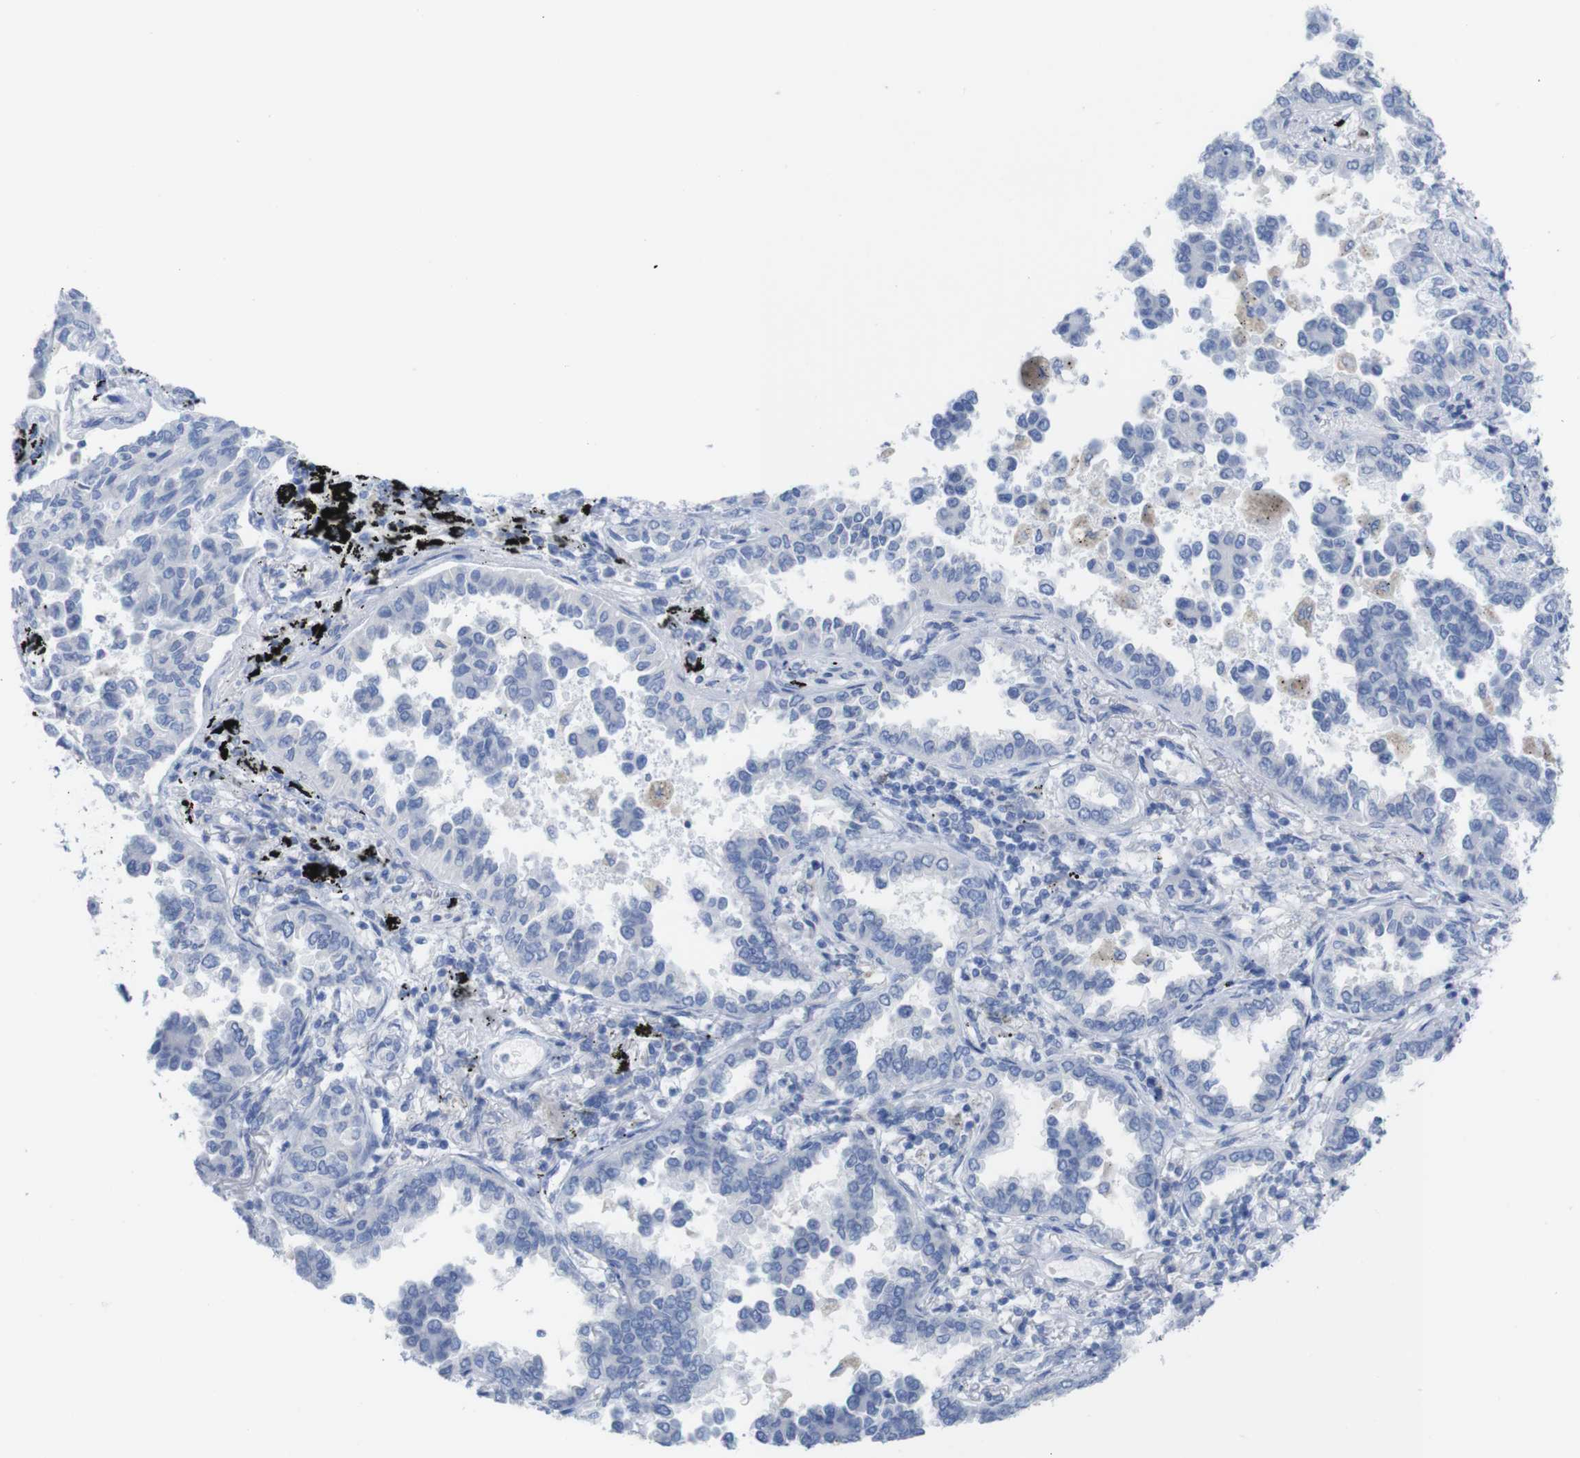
{"staining": {"intensity": "negative", "quantity": "none", "location": "none"}, "tissue": "lung cancer", "cell_type": "Tumor cells", "image_type": "cancer", "snomed": [{"axis": "morphology", "description": "Normal tissue, NOS"}, {"axis": "morphology", "description": "Adenocarcinoma, NOS"}, {"axis": "topography", "description": "Lung"}], "caption": "High power microscopy histopathology image of an immunohistochemistry (IHC) photomicrograph of lung adenocarcinoma, revealing no significant positivity in tumor cells. Brightfield microscopy of IHC stained with DAB (brown) and hematoxylin (blue), captured at high magnification.", "gene": "PNMA1", "patient": {"sex": "male", "age": 59}}